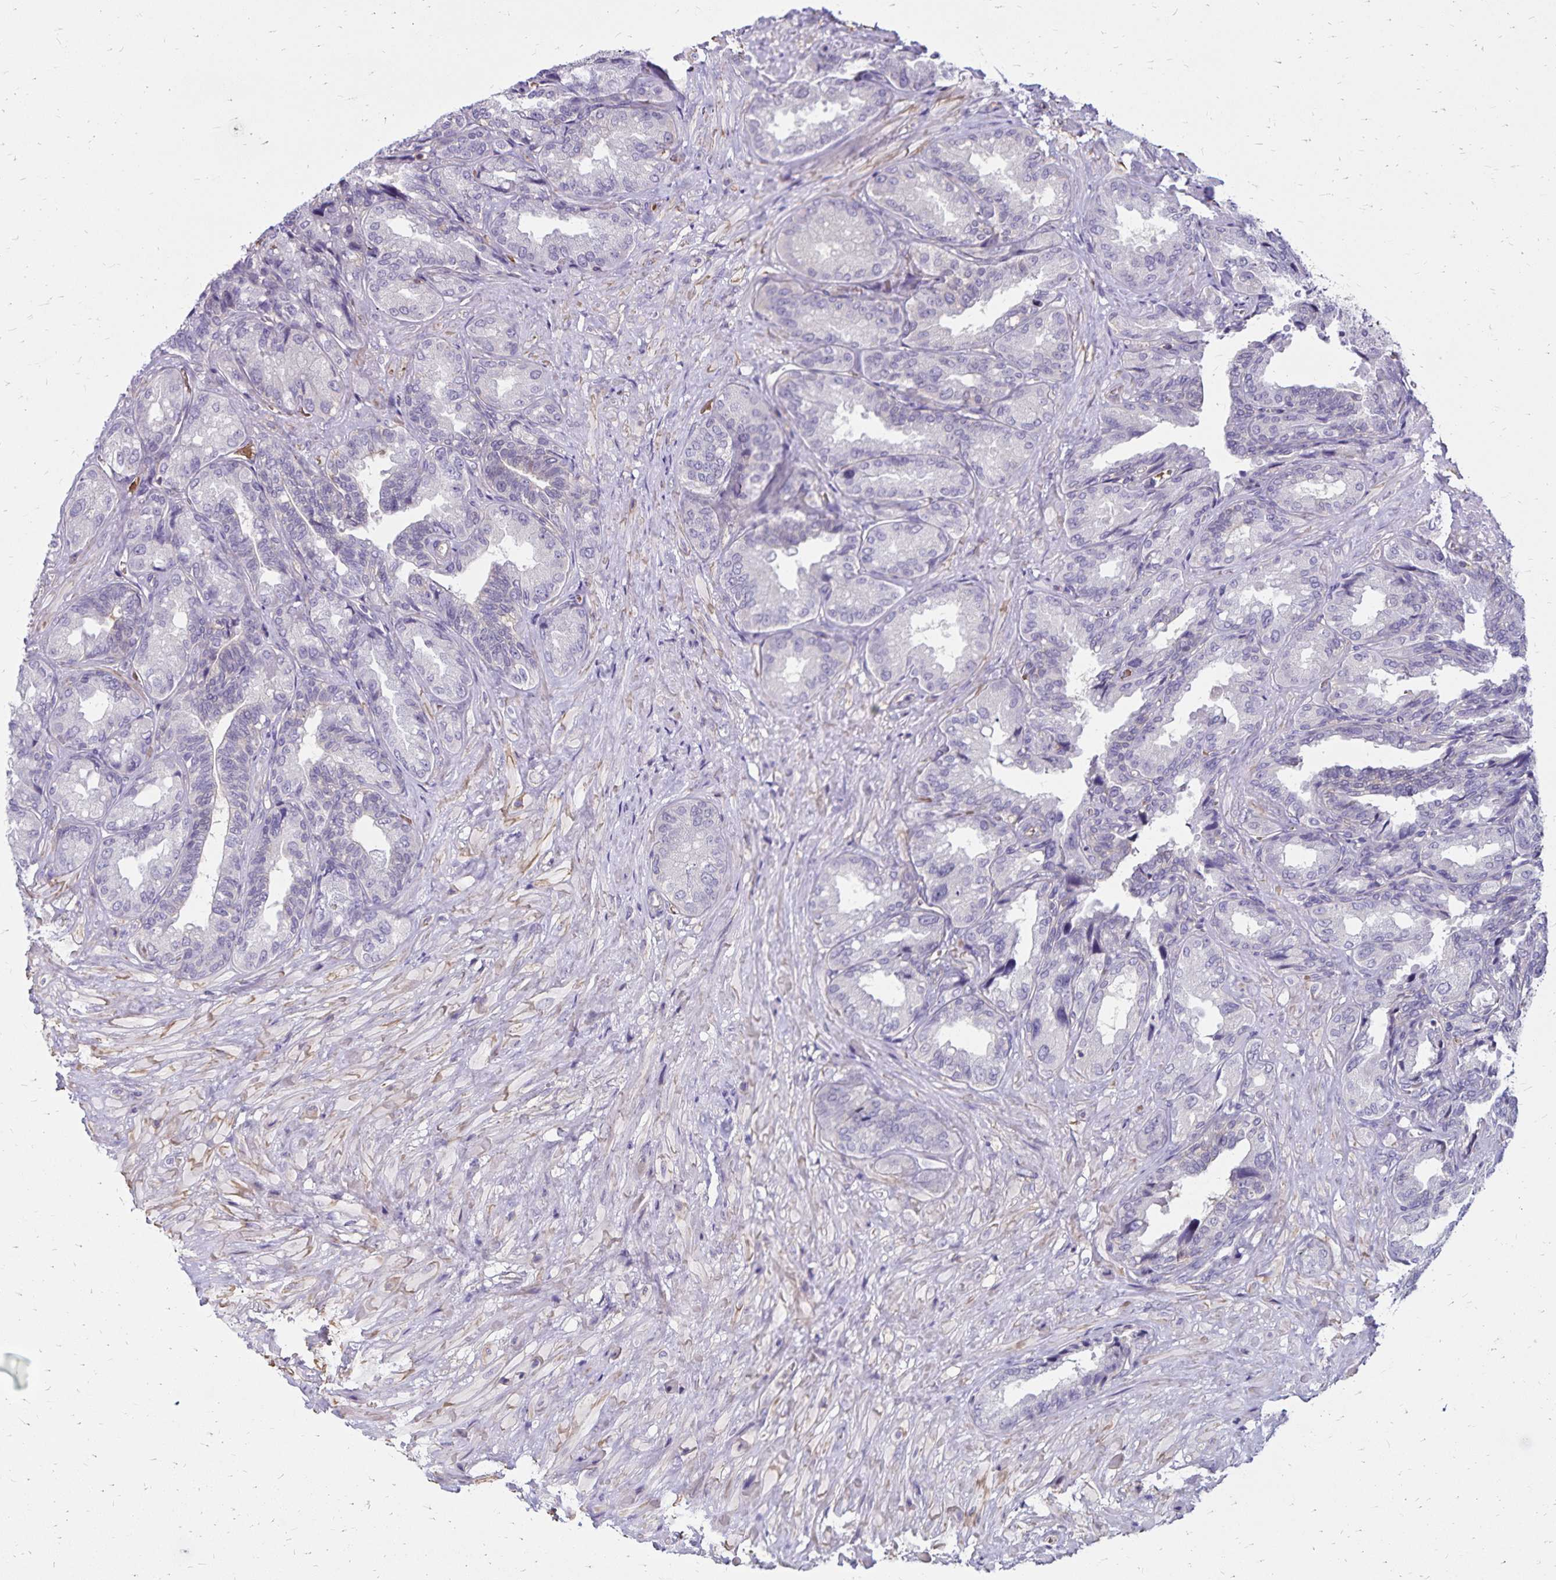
{"staining": {"intensity": "negative", "quantity": "none", "location": "none"}, "tissue": "seminal vesicle", "cell_type": "Glandular cells", "image_type": "normal", "snomed": [{"axis": "morphology", "description": "Normal tissue, NOS"}, {"axis": "topography", "description": "Seminal veicle"}], "caption": "Immunohistochemistry (IHC) photomicrograph of unremarkable human seminal vesicle stained for a protein (brown), which displays no positivity in glandular cells. (Stains: DAB immunohistochemistry (IHC) with hematoxylin counter stain, Microscopy: brightfield microscopy at high magnification).", "gene": "FSD1", "patient": {"sex": "male", "age": 68}}